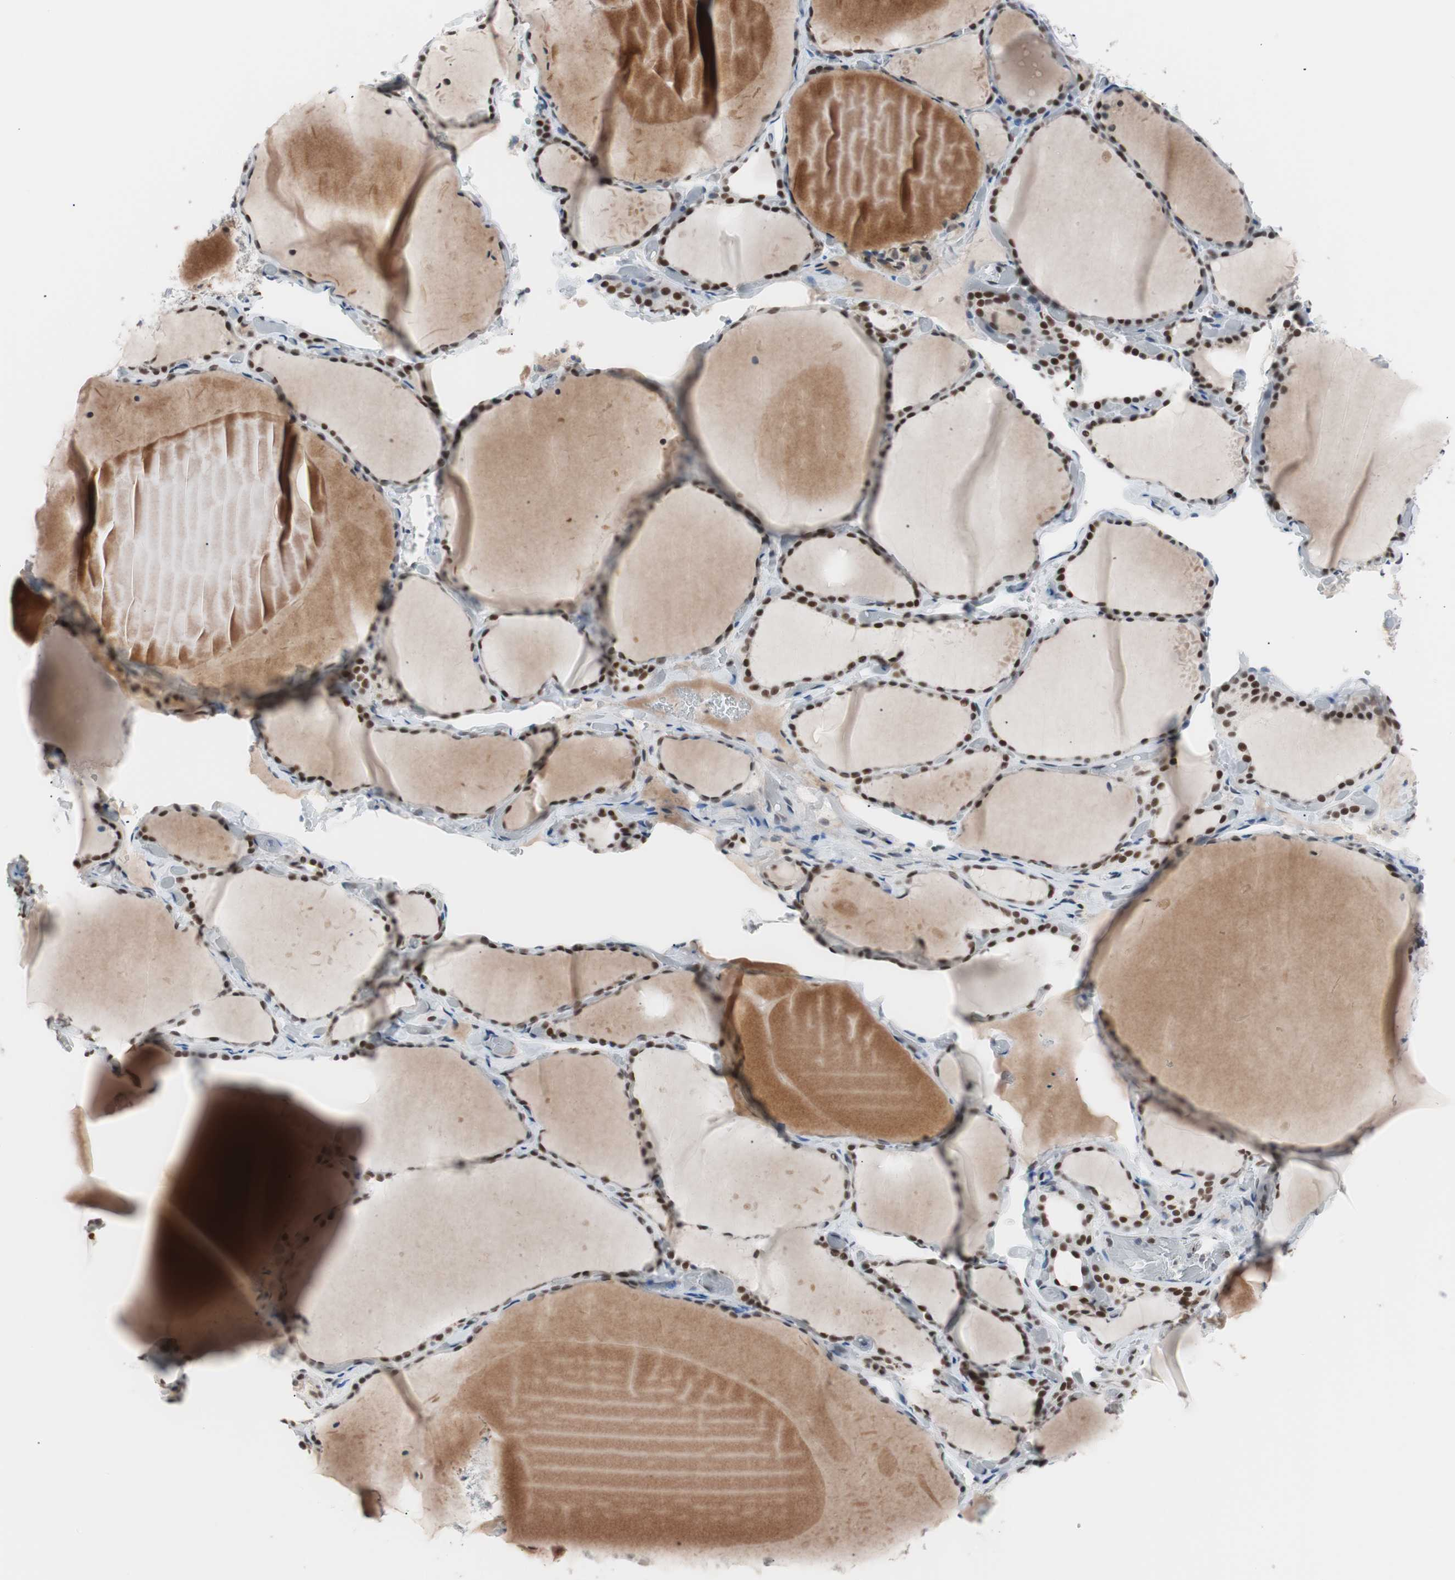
{"staining": {"intensity": "strong", "quantity": ">75%", "location": "nuclear"}, "tissue": "thyroid gland", "cell_type": "Glandular cells", "image_type": "normal", "snomed": [{"axis": "morphology", "description": "Normal tissue, NOS"}, {"axis": "topography", "description": "Thyroid gland"}], "caption": "Immunohistochemistry (IHC) of normal thyroid gland exhibits high levels of strong nuclear positivity in about >75% of glandular cells.", "gene": "LIG3", "patient": {"sex": "female", "age": 22}}